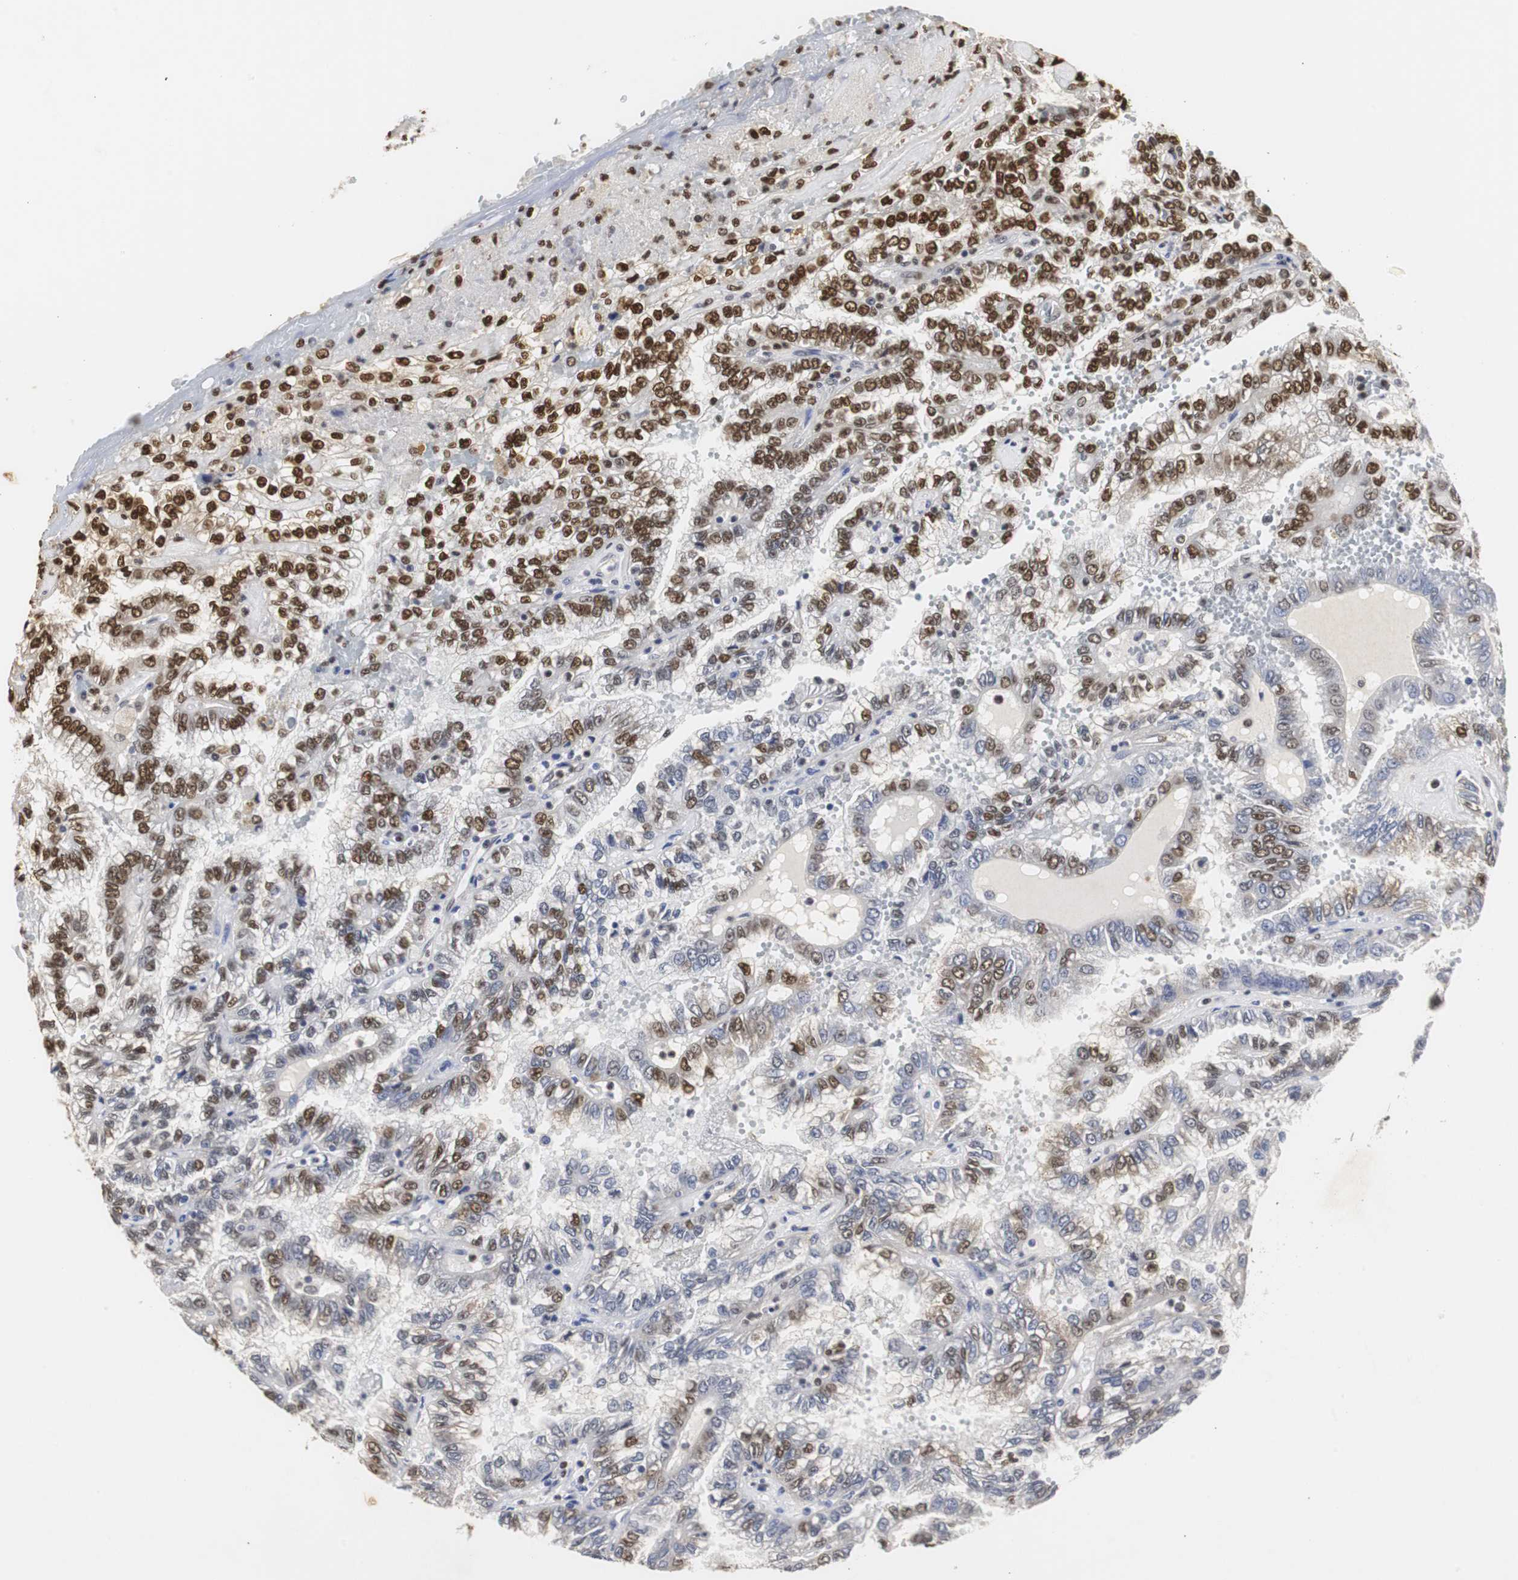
{"staining": {"intensity": "strong", "quantity": "25%-75%", "location": "nuclear"}, "tissue": "renal cancer", "cell_type": "Tumor cells", "image_type": "cancer", "snomed": [{"axis": "morphology", "description": "Inflammation, NOS"}, {"axis": "morphology", "description": "Adenocarcinoma, NOS"}, {"axis": "topography", "description": "Kidney"}], "caption": "A histopathology image showing strong nuclear staining in about 25%-75% of tumor cells in renal cancer, as visualized by brown immunohistochemical staining.", "gene": "ZFC3H1", "patient": {"sex": "male", "age": 68}}